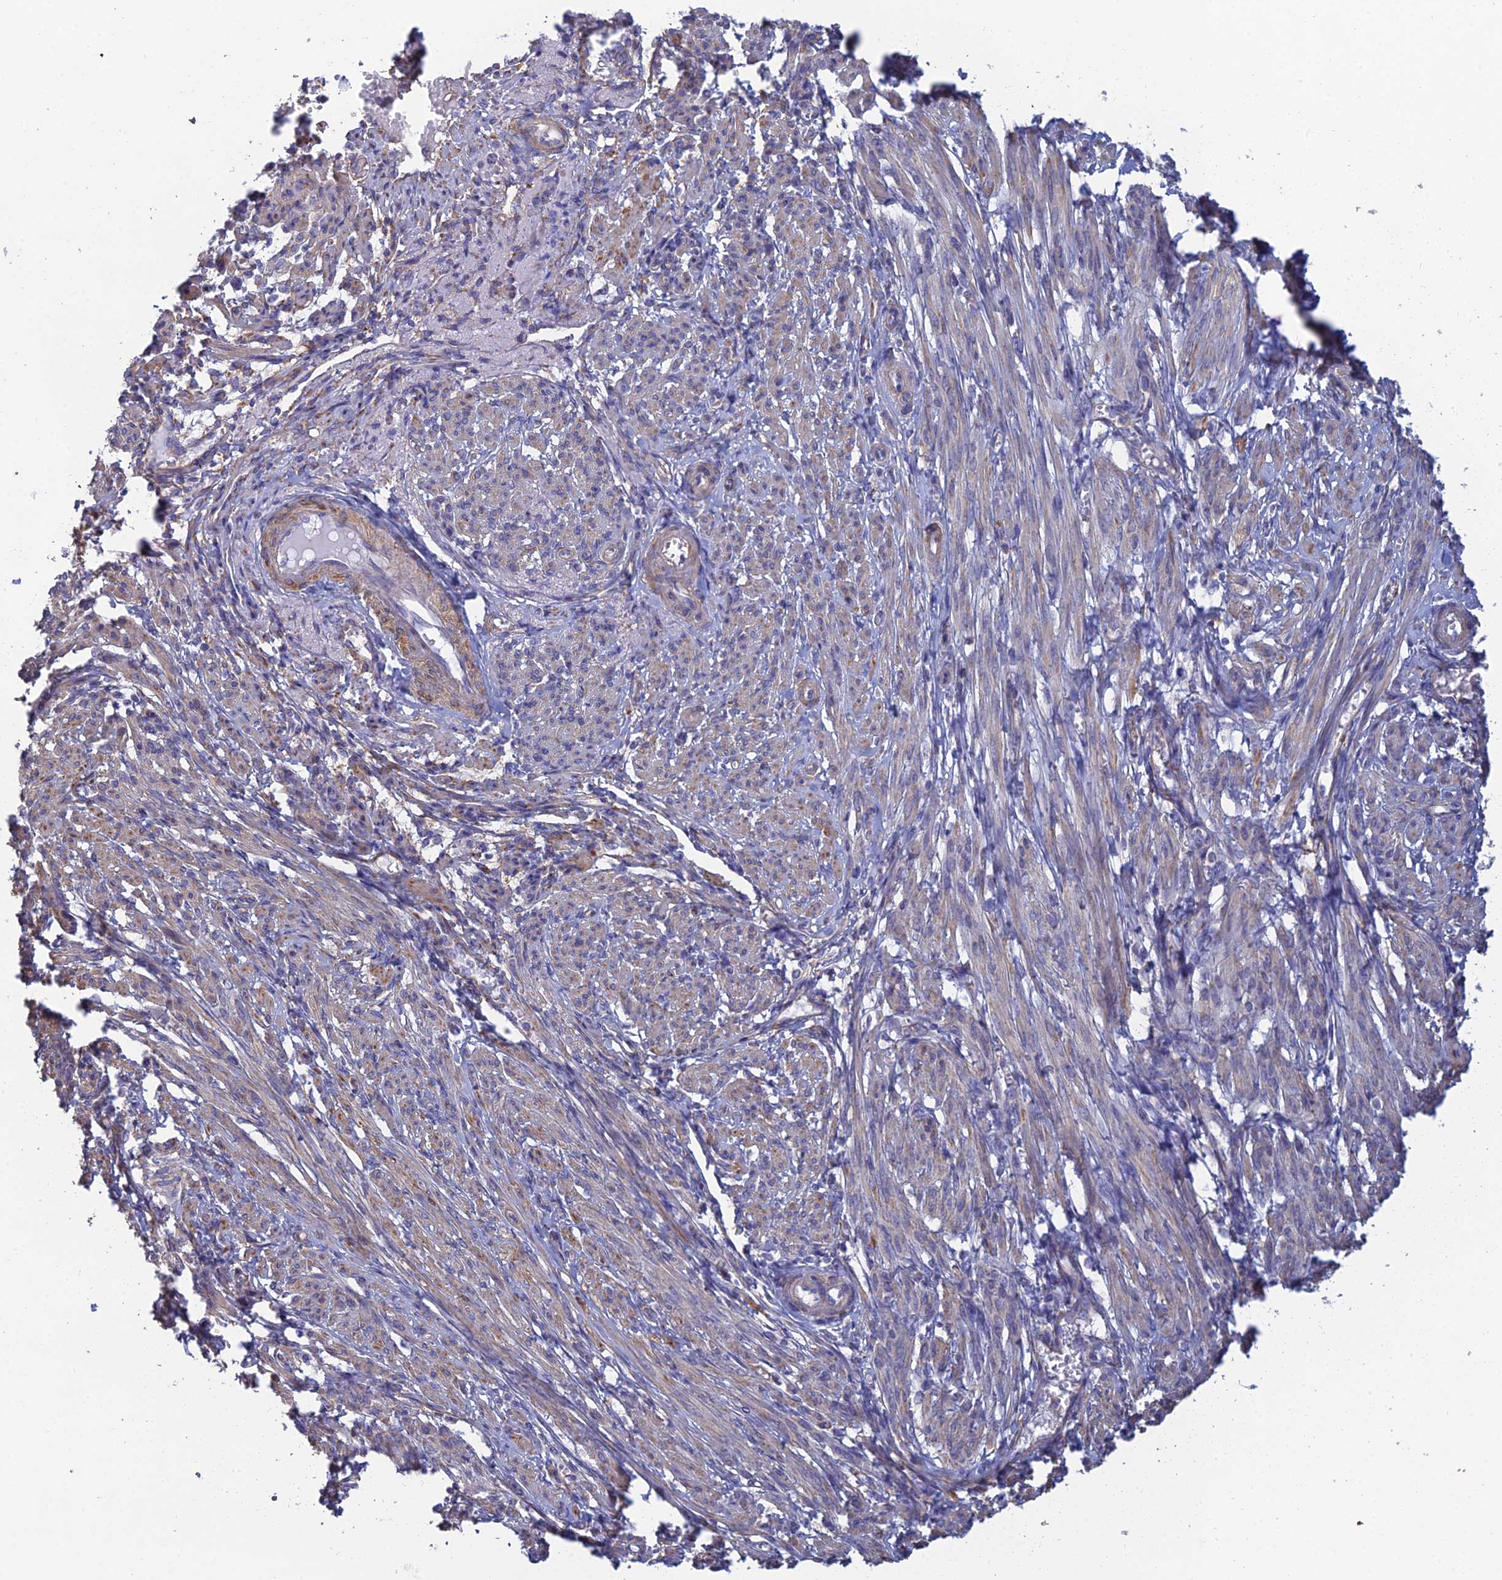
{"staining": {"intensity": "moderate", "quantity": "25%-75%", "location": "cytoplasmic/membranous"}, "tissue": "smooth muscle", "cell_type": "Smooth muscle cells", "image_type": "normal", "snomed": [{"axis": "morphology", "description": "Normal tissue, NOS"}, {"axis": "topography", "description": "Smooth muscle"}], "caption": "A micrograph of smooth muscle stained for a protein displays moderate cytoplasmic/membranous brown staining in smooth muscle cells. Ihc stains the protein in brown and the nuclei are stained blue.", "gene": "PCDHA5", "patient": {"sex": "female", "age": 39}}